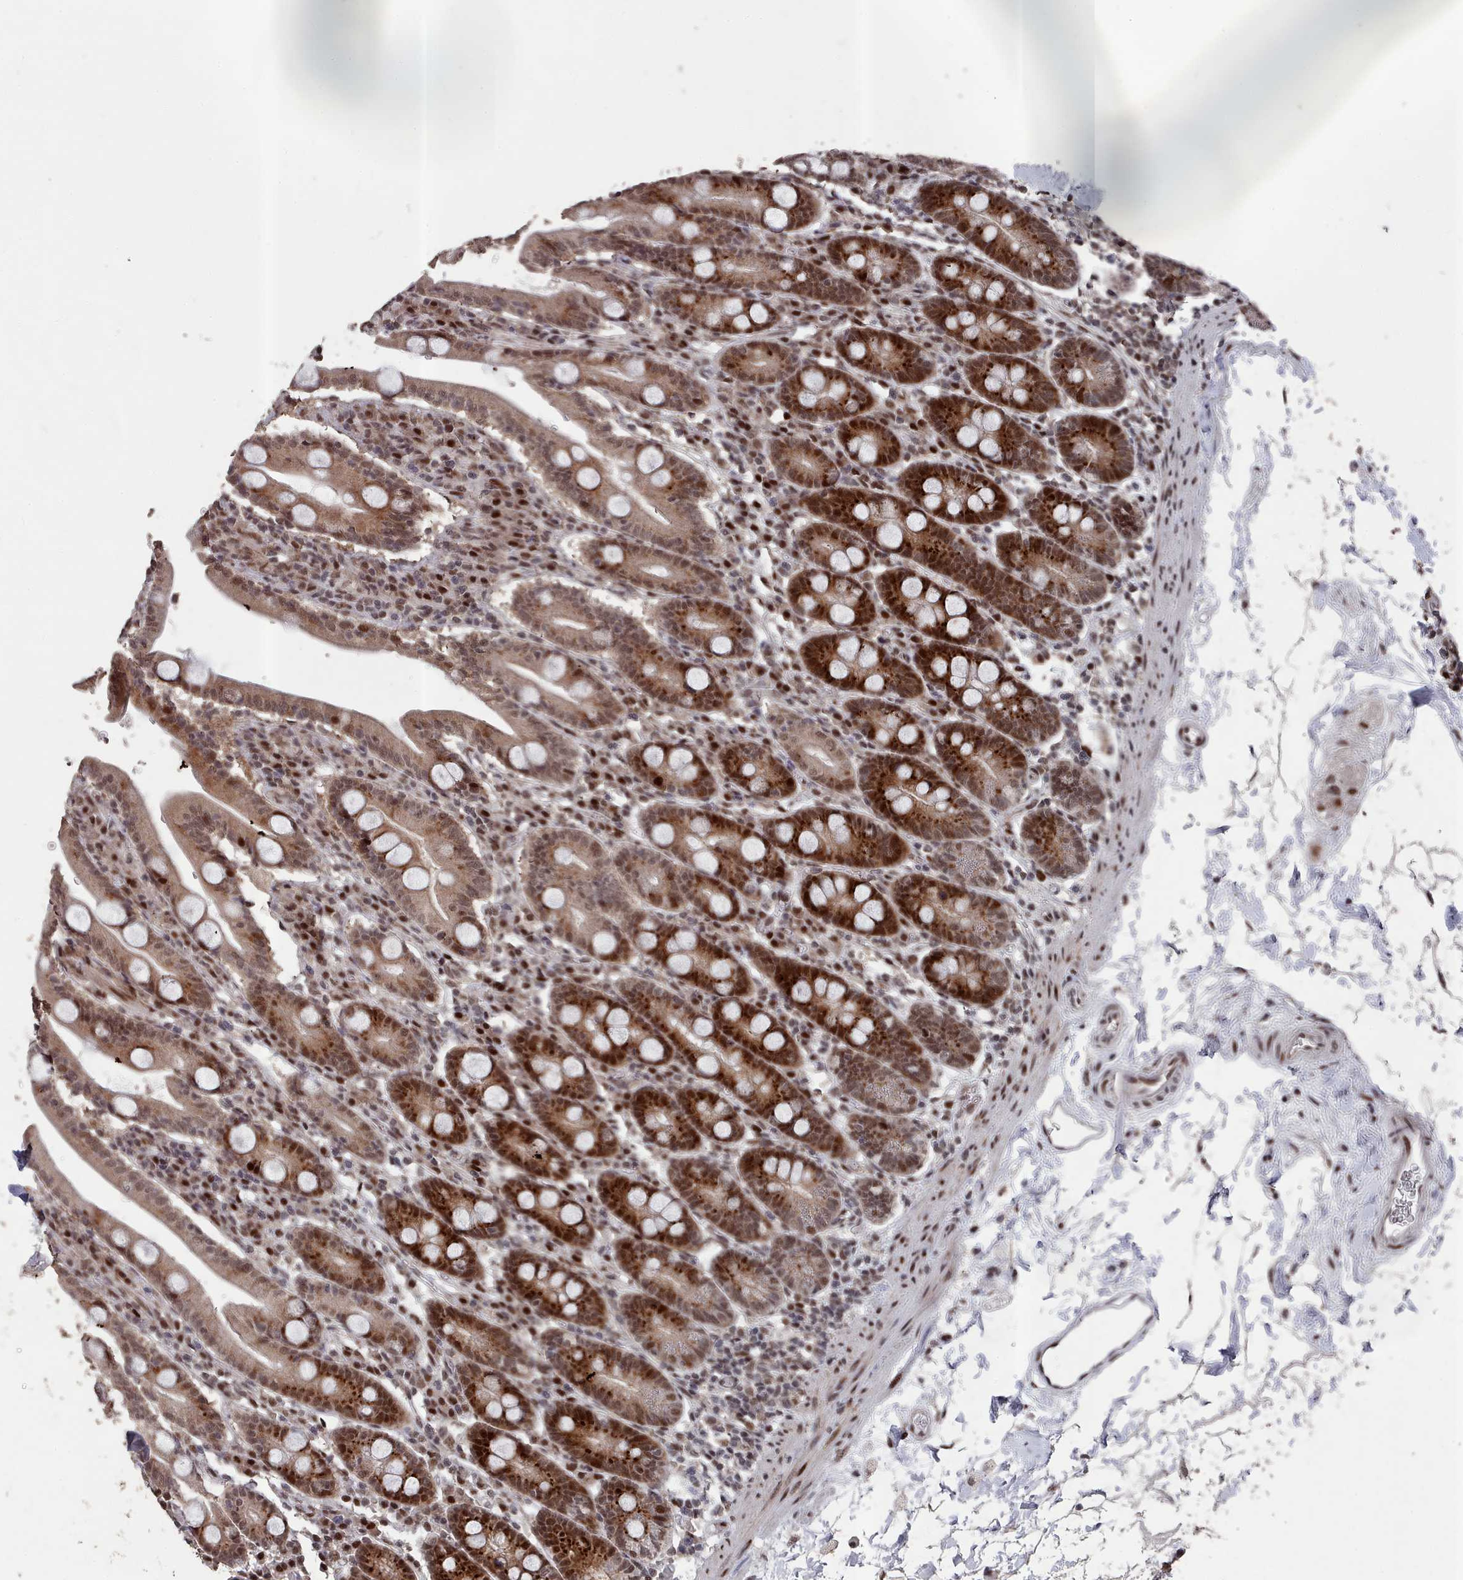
{"staining": {"intensity": "strong", "quantity": ">75%", "location": "cytoplasmic/membranous,nuclear"}, "tissue": "duodenum", "cell_type": "Glandular cells", "image_type": "normal", "snomed": [{"axis": "morphology", "description": "Normal tissue, NOS"}, {"axis": "topography", "description": "Duodenum"}], "caption": "IHC of benign human duodenum reveals high levels of strong cytoplasmic/membranous,nuclear staining in about >75% of glandular cells.", "gene": "PNRC2", "patient": {"sex": "male", "age": 35}}